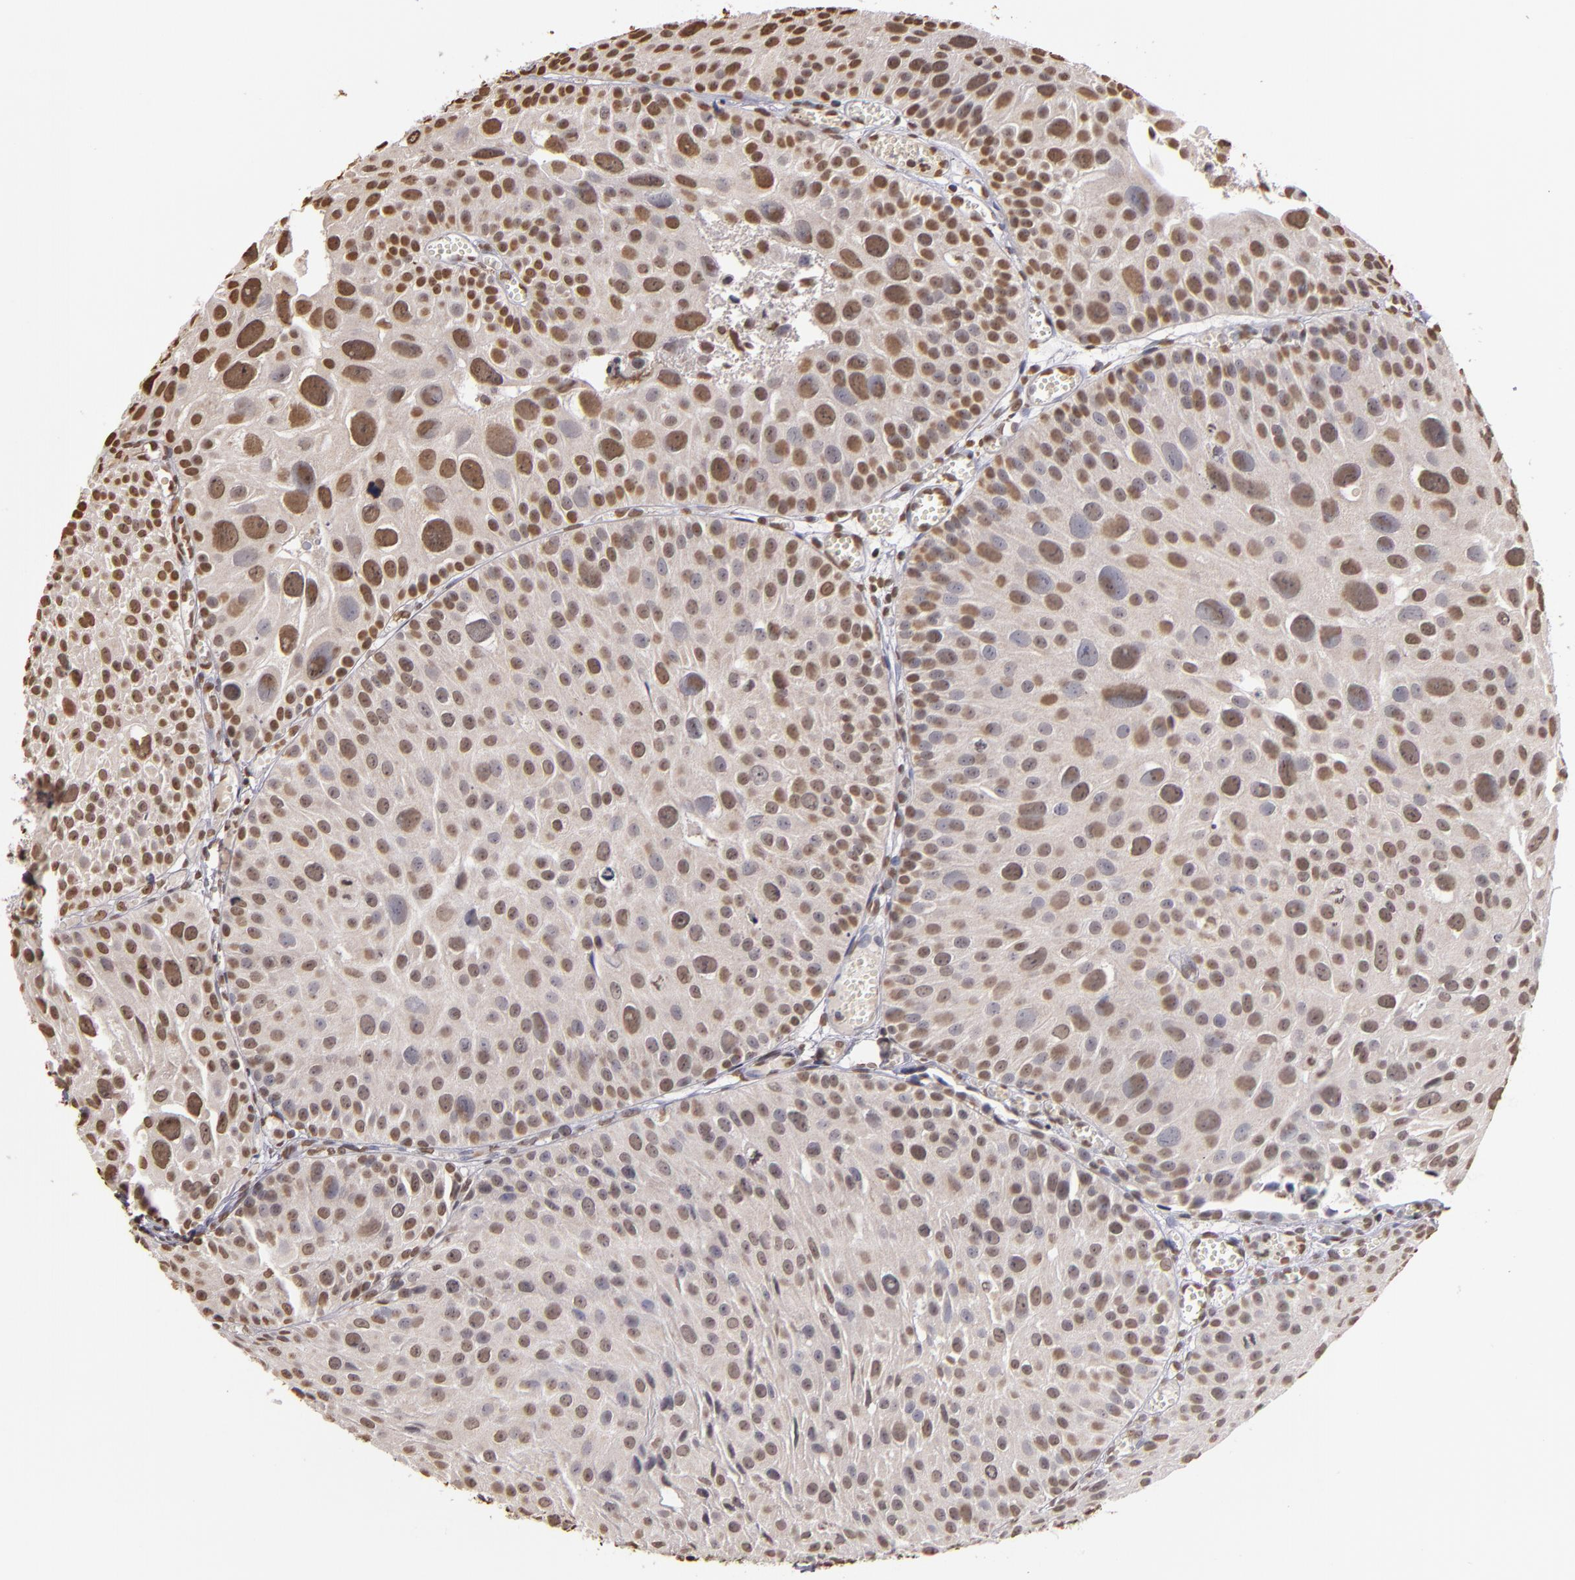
{"staining": {"intensity": "moderate", "quantity": "25%-75%", "location": "nuclear"}, "tissue": "urothelial cancer", "cell_type": "Tumor cells", "image_type": "cancer", "snomed": [{"axis": "morphology", "description": "Urothelial carcinoma, High grade"}, {"axis": "topography", "description": "Urinary bladder"}], "caption": "The histopathology image demonstrates staining of high-grade urothelial carcinoma, revealing moderate nuclear protein expression (brown color) within tumor cells.", "gene": "LBX1", "patient": {"sex": "female", "age": 78}}